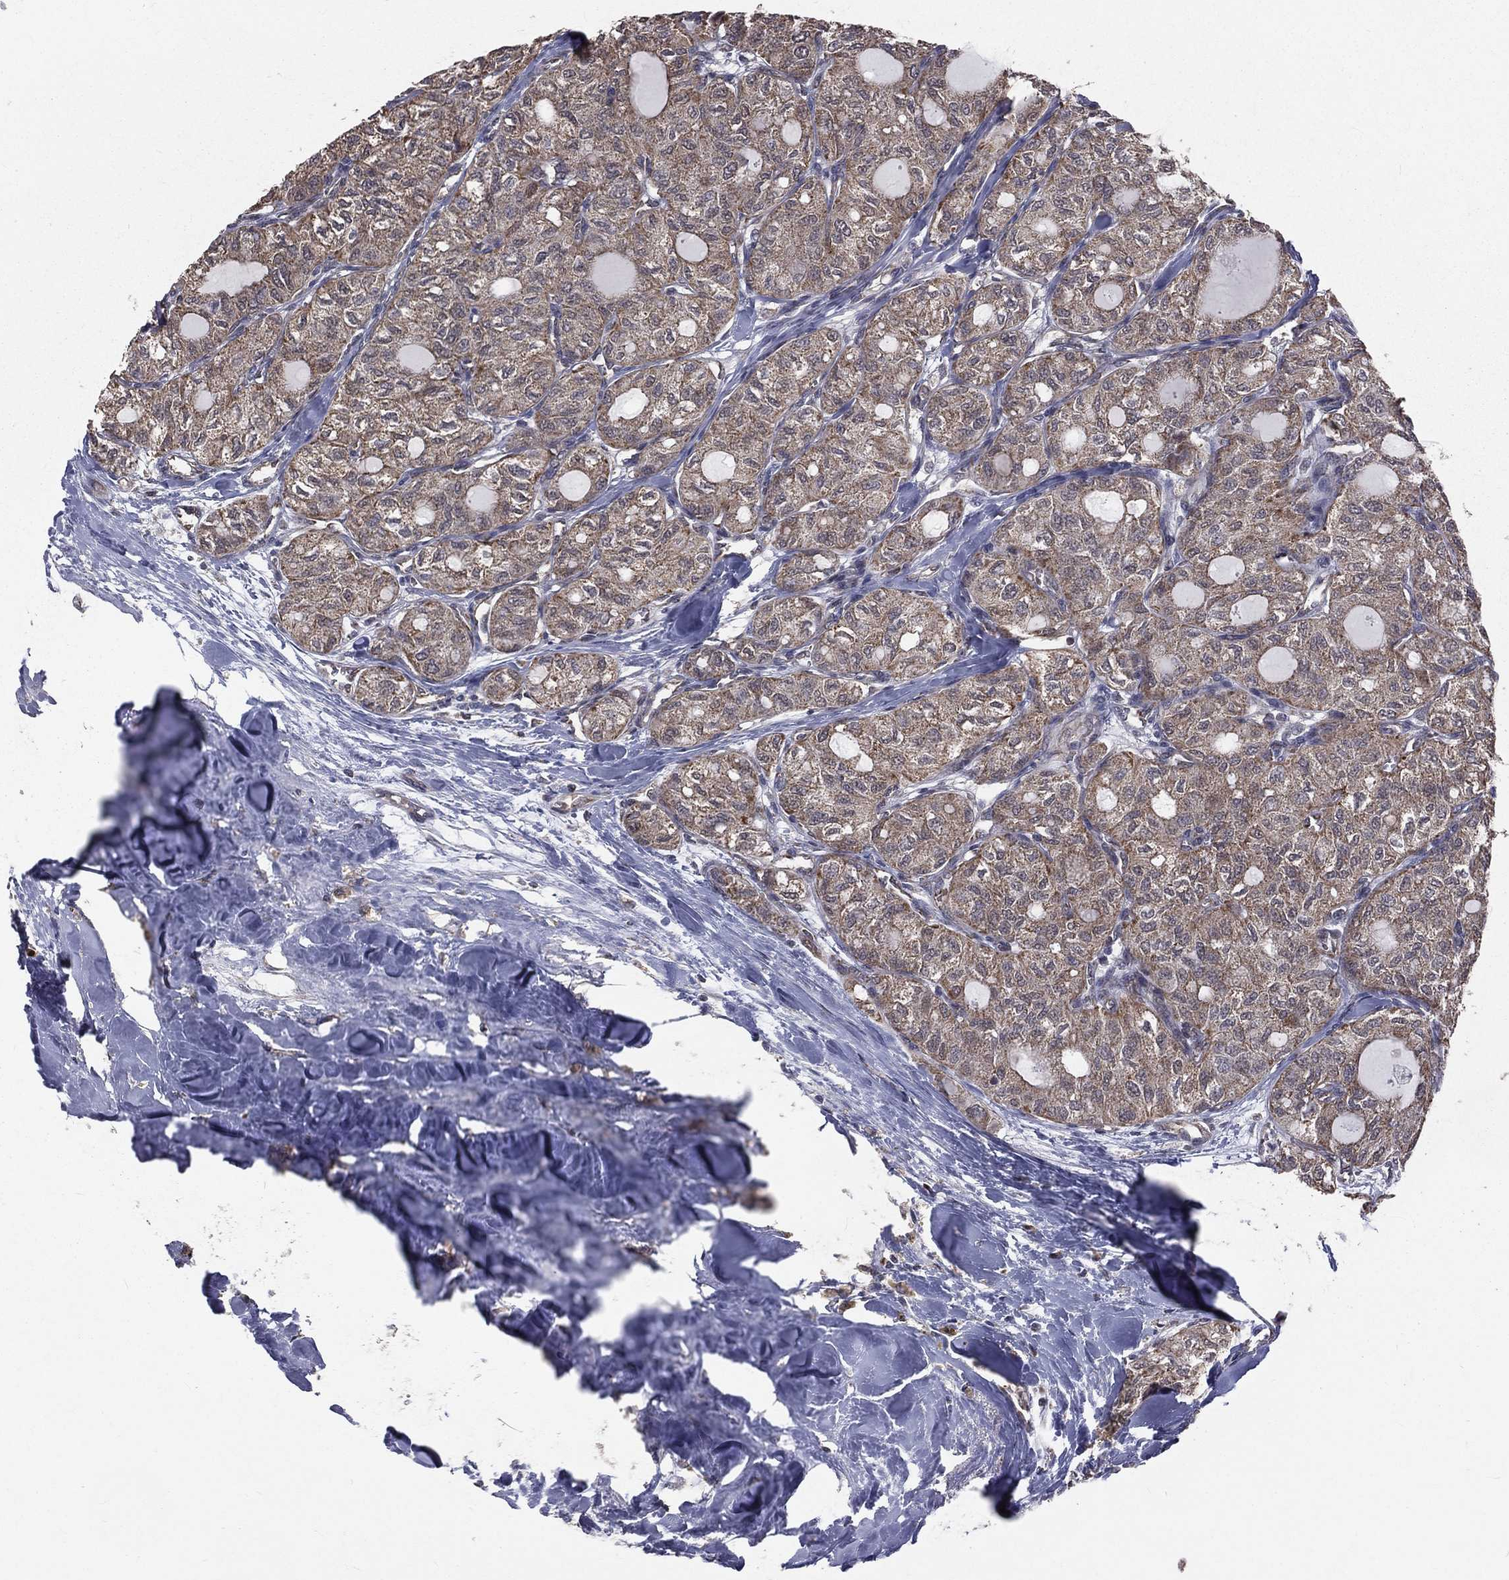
{"staining": {"intensity": "weak", "quantity": "<25%", "location": "cytoplasmic/membranous"}, "tissue": "thyroid cancer", "cell_type": "Tumor cells", "image_type": "cancer", "snomed": [{"axis": "morphology", "description": "Follicular adenoma carcinoma, NOS"}, {"axis": "topography", "description": "Thyroid gland"}], "caption": "DAB immunohistochemical staining of human thyroid follicular adenoma carcinoma reveals no significant positivity in tumor cells.", "gene": "MRPL46", "patient": {"sex": "male", "age": 75}}